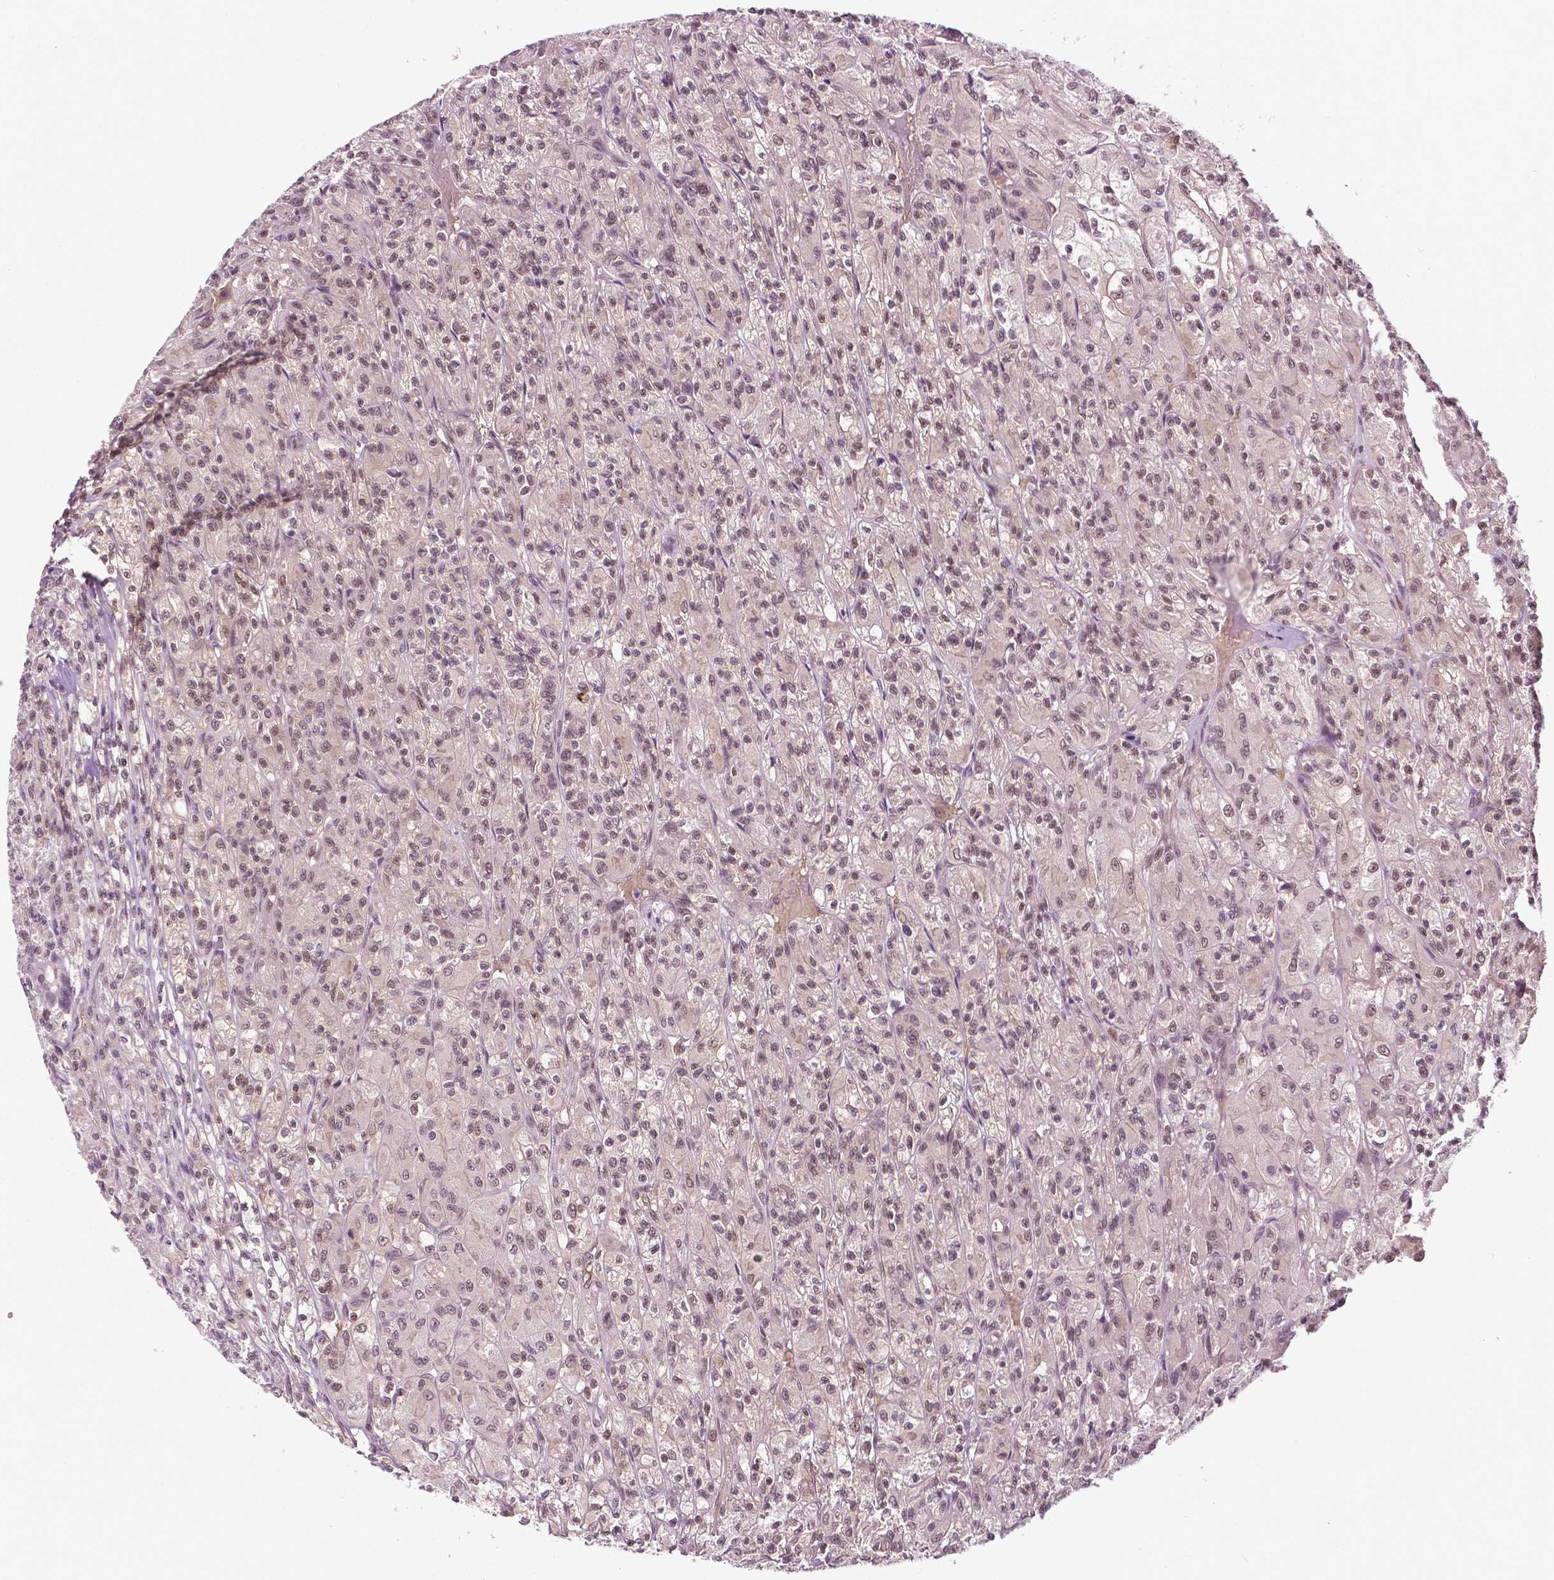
{"staining": {"intensity": "weak", "quantity": ">75%", "location": "nuclear"}, "tissue": "renal cancer", "cell_type": "Tumor cells", "image_type": "cancer", "snomed": [{"axis": "morphology", "description": "Adenocarcinoma, NOS"}, {"axis": "topography", "description": "Kidney"}], "caption": "Immunohistochemistry (IHC) photomicrograph of neoplastic tissue: renal cancer (adenocarcinoma) stained using immunohistochemistry reveals low levels of weak protein expression localized specifically in the nuclear of tumor cells, appearing as a nuclear brown color.", "gene": "UBQLN4", "patient": {"sex": "female", "age": 70}}